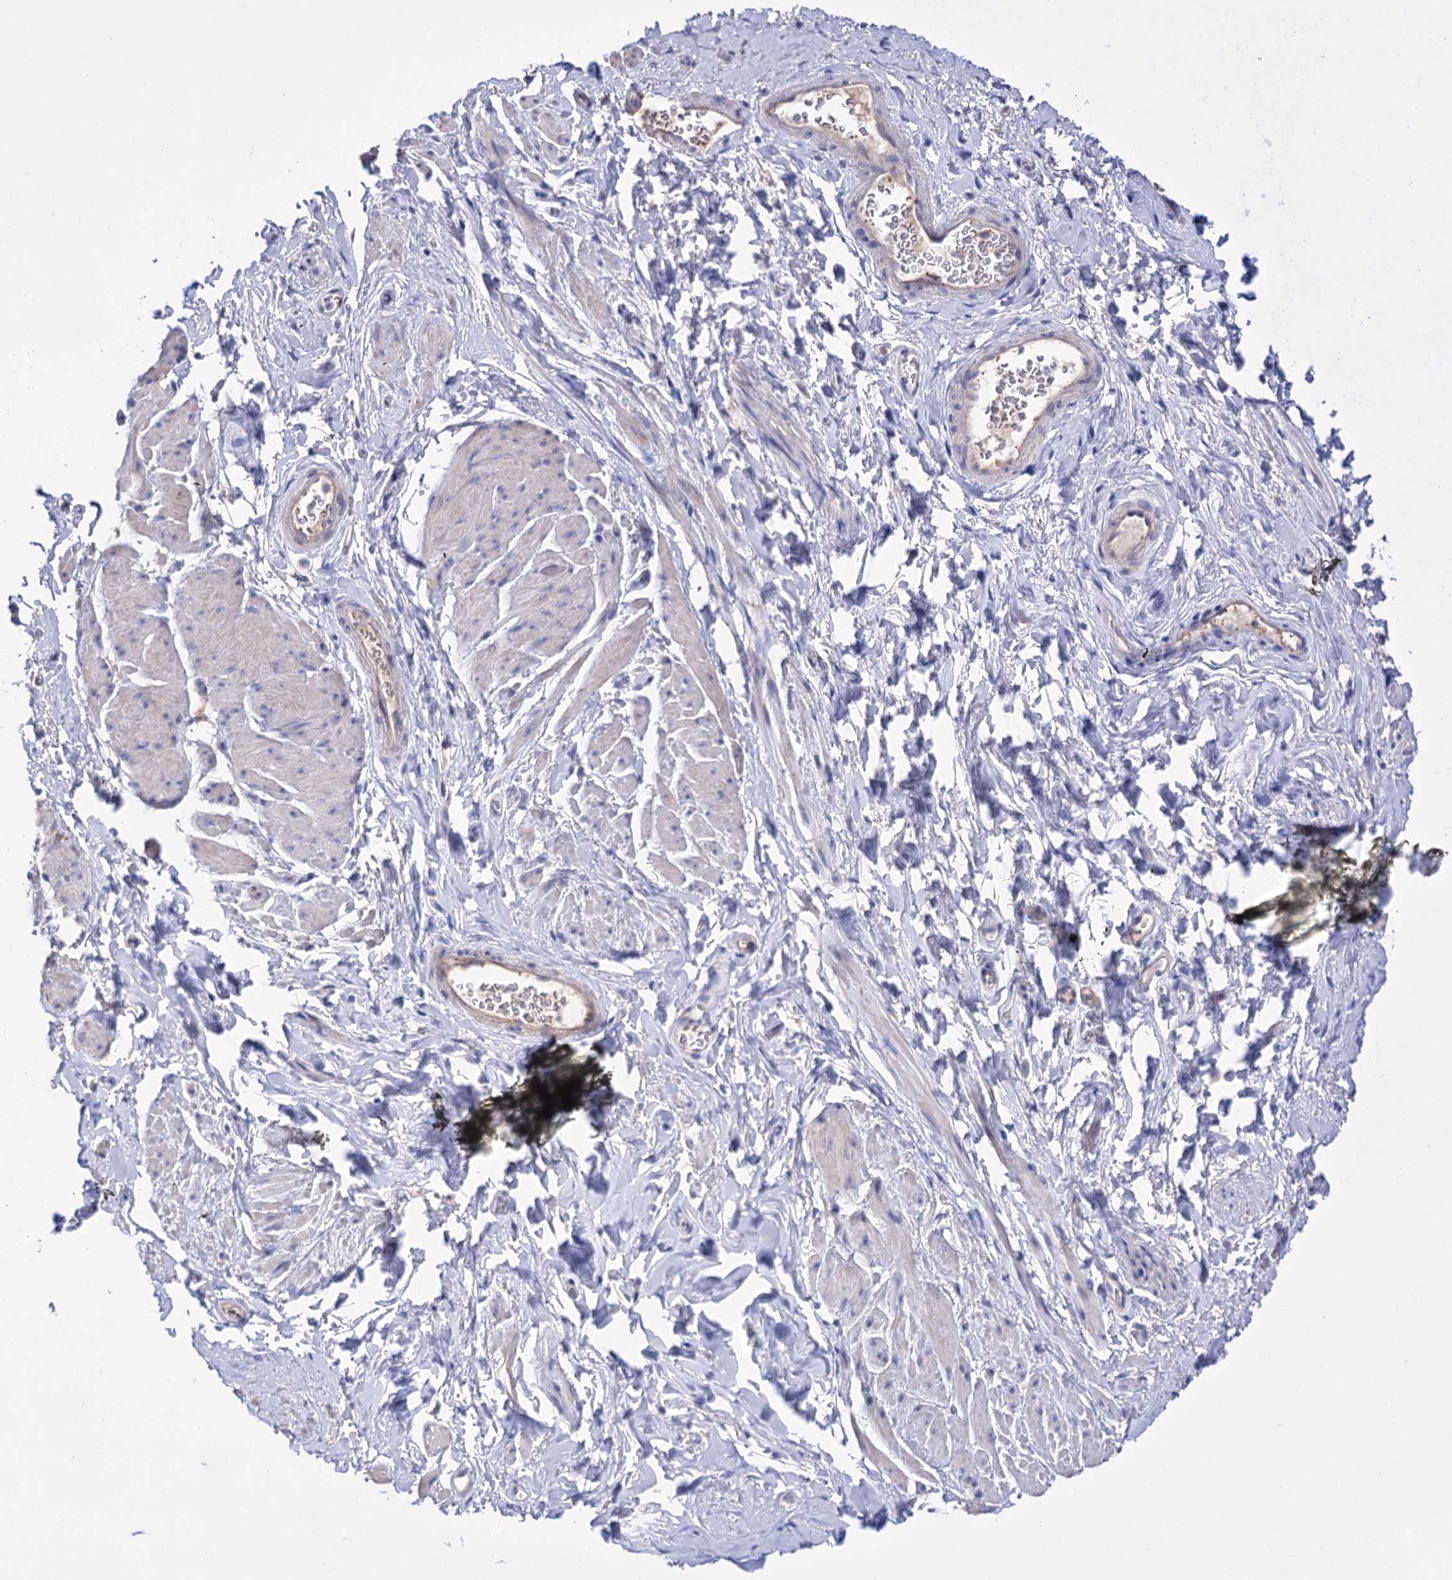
{"staining": {"intensity": "negative", "quantity": "none", "location": "none"}, "tissue": "smooth muscle", "cell_type": "Smooth muscle cells", "image_type": "normal", "snomed": [{"axis": "morphology", "description": "Normal tissue, NOS"}, {"axis": "topography", "description": "Smooth muscle"}, {"axis": "topography", "description": "Peripheral nerve tissue"}], "caption": "Photomicrograph shows no protein staining in smooth muscle cells of benign smooth muscle.", "gene": "BBS4", "patient": {"sex": "male", "age": 69}}